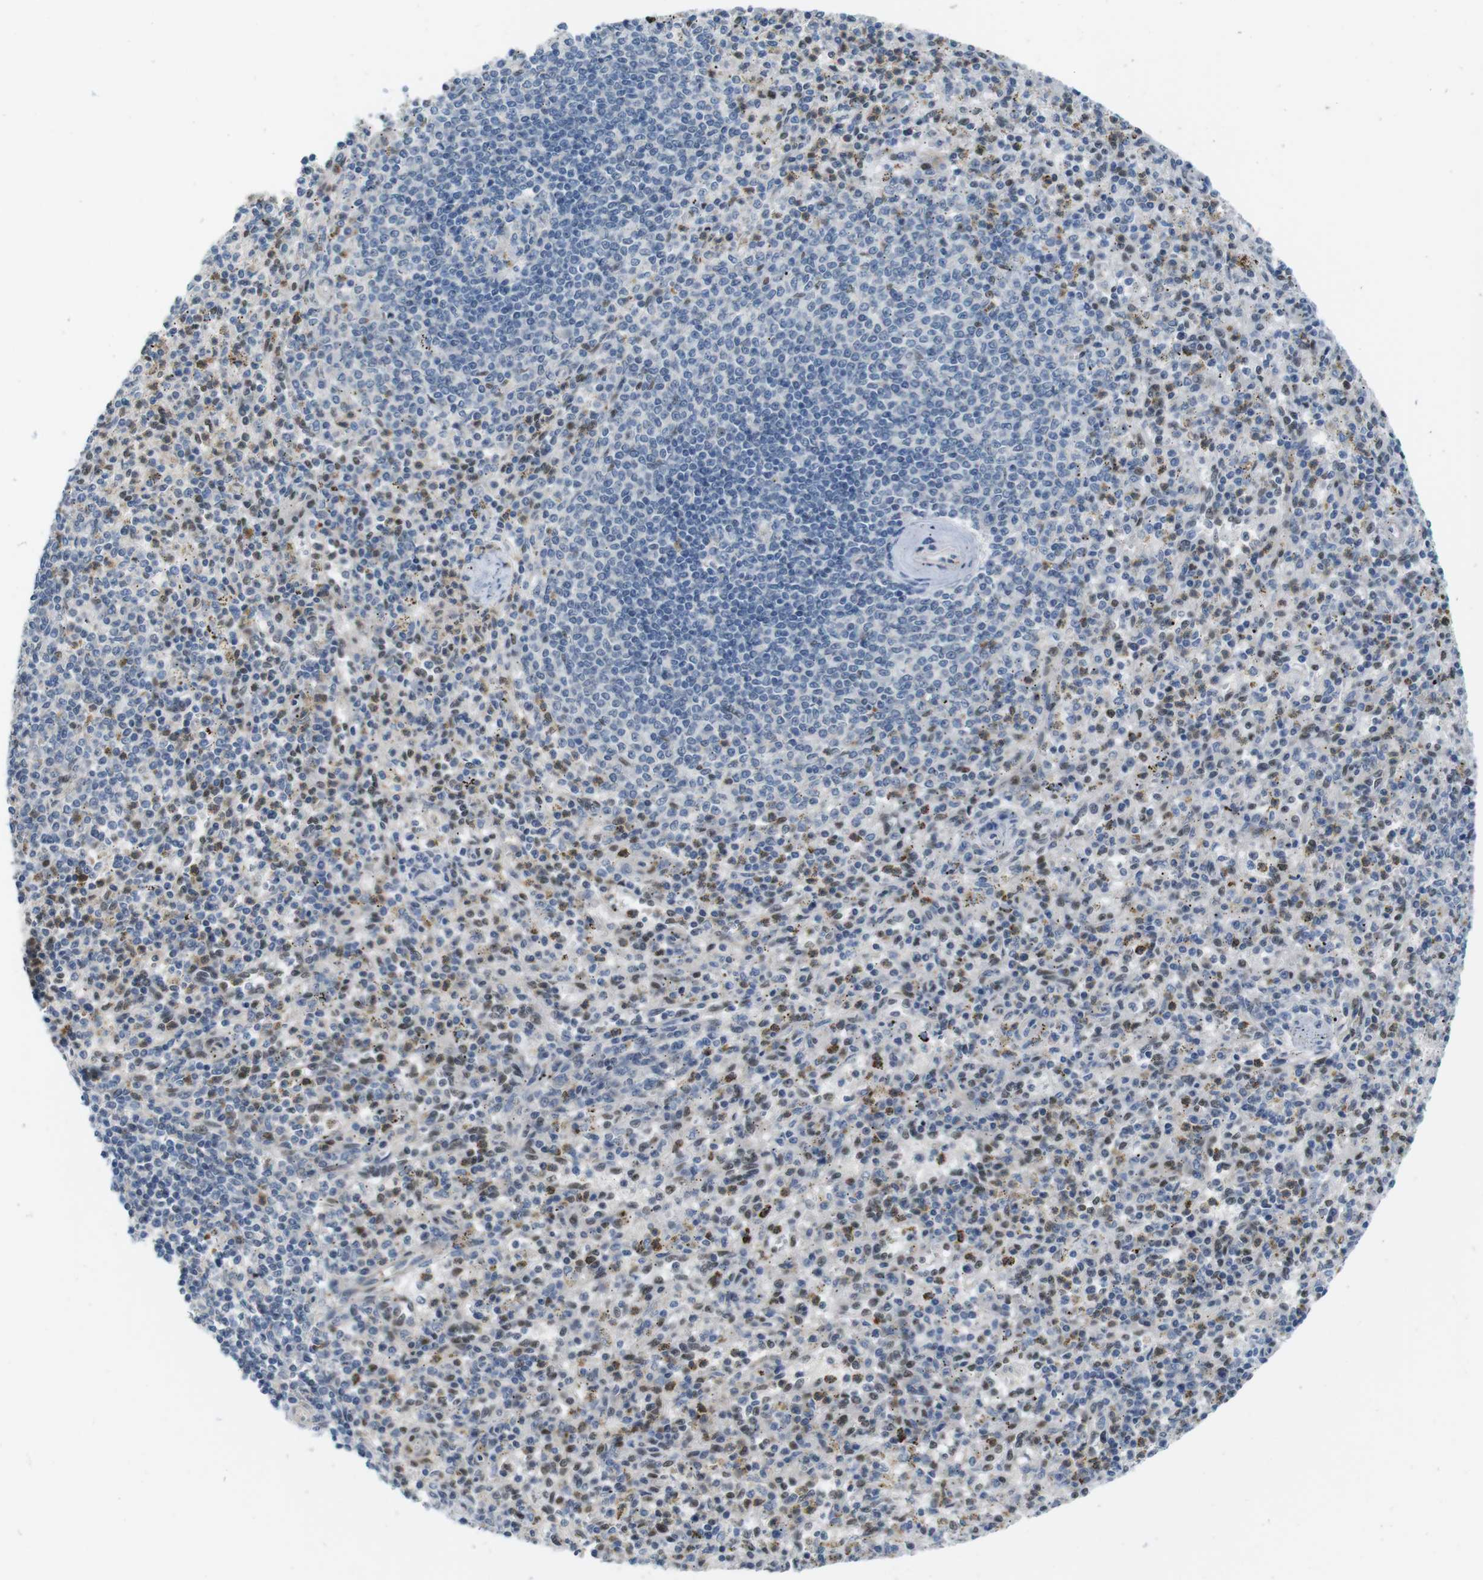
{"staining": {"intensity": "moderate", "quantity": "25%-75%", "location": "nuclear"}, "tissue": "spleen", "cell_type": "Cells in red pulp", "image_type": "normal", "snomed": [{"axis": "morphology", "description": "Normal tissue, NOS"}, {"axis": "topography", "description": "Spleen"}], "caption": "Brown immunohistochemical staining in unremarkable spleen shows moderate nuclear positivity in approximately 25%-75% of cells in red pulp.", "gene": "SKI", "patient": {"sex": "male", "age": 72}}